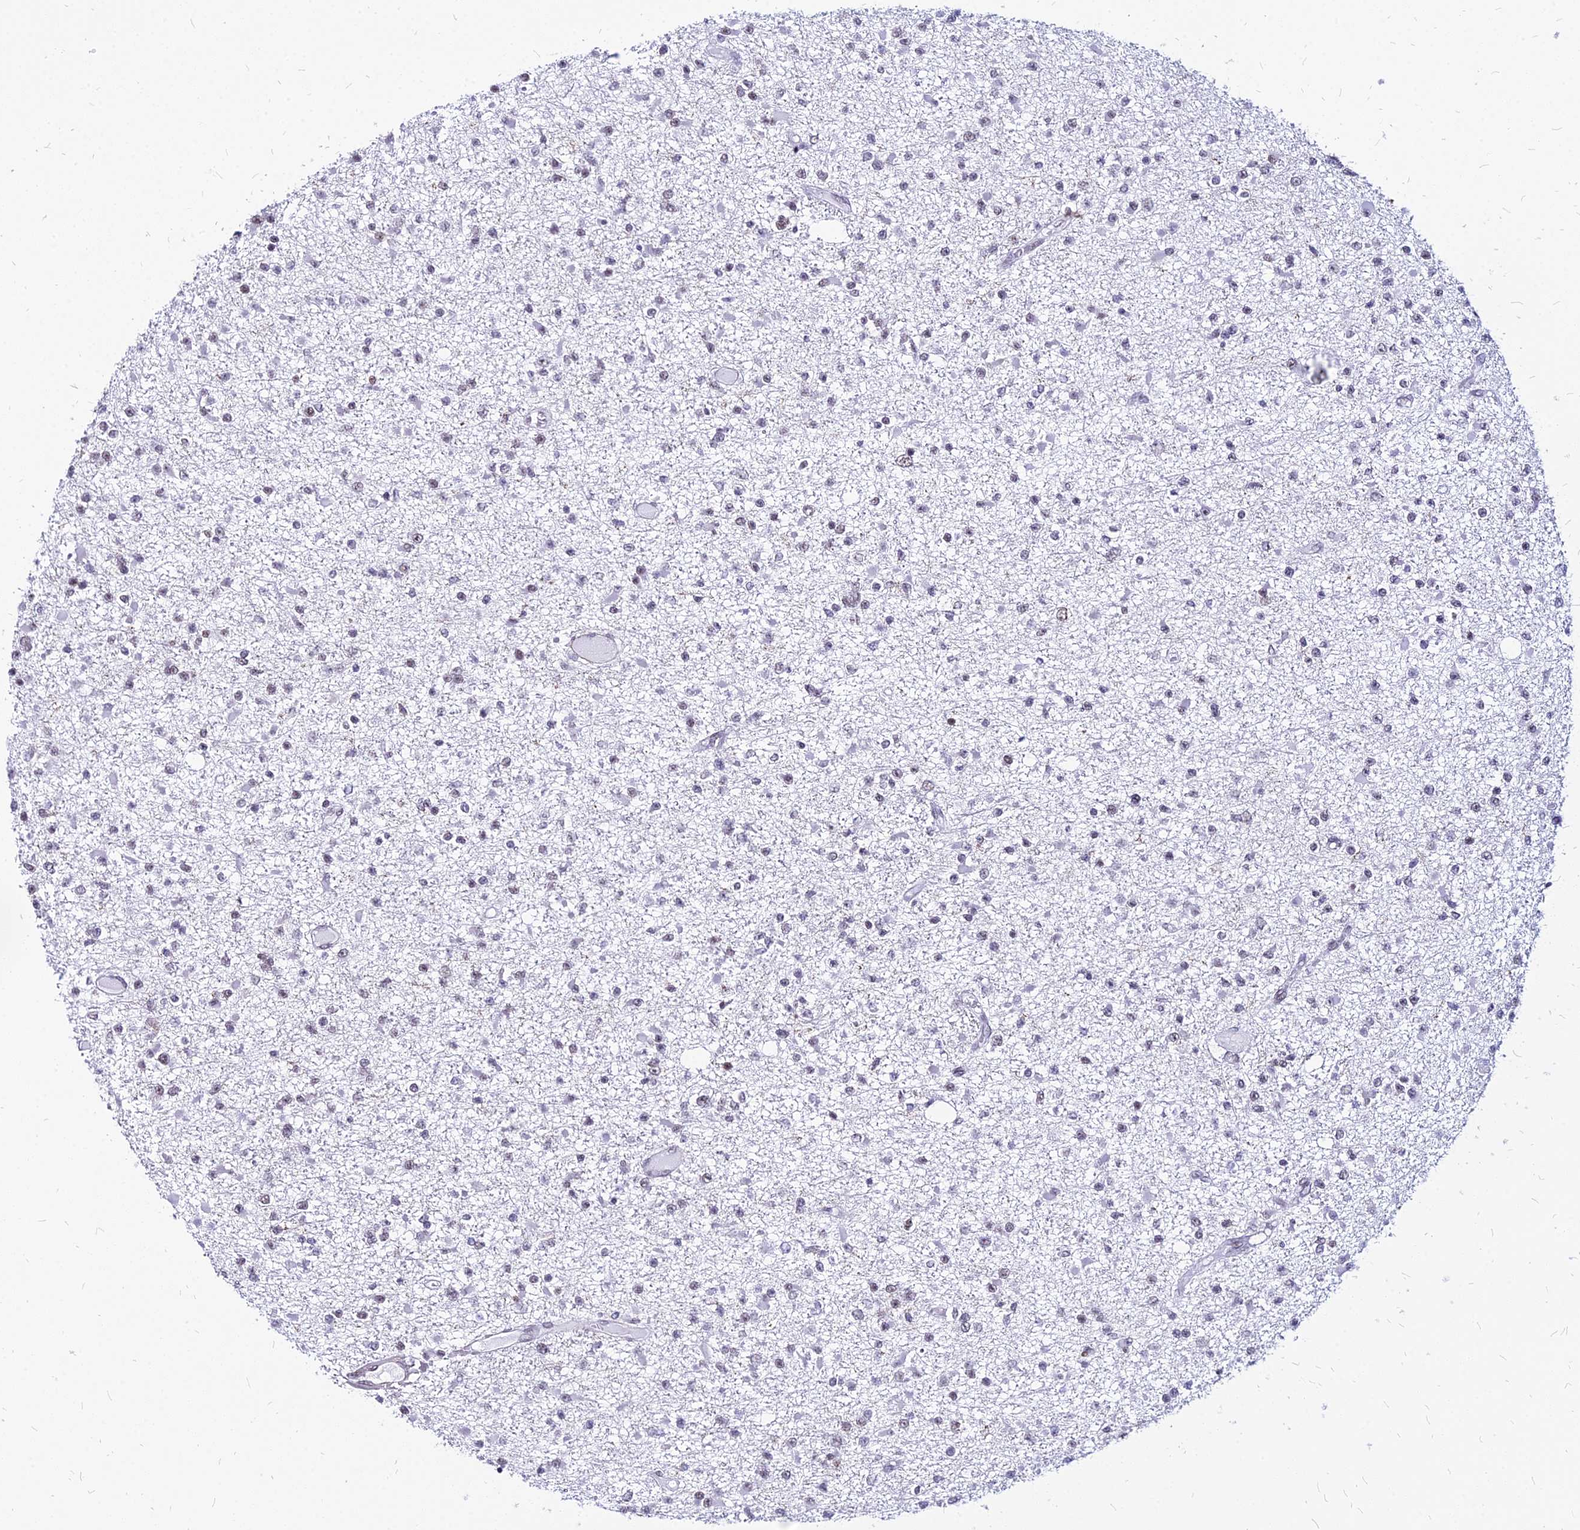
{"staining": {"intensity": "weak", "quantity": "<25%", "location": "nuclear"}, "tissue": "glioma", "cell_type": "Tumor cells", "image_type": "cancer", "snomed": [{"axis": "morphology", "description": "Glioma, malignant, Low grade"}, {"axis": "topography", "description": "Brain"}], "caption": "High power microscopy photomicrograph of an immunohistochemistry micrograph of glioma, revealing no significant staining in tumor cells. The staining was performed using DAB to visualize the protein expression in brown, while the nuclei were stained in blue with hematoxylin (Magnification: 20x).", "gene": "FDX2", "patient": {"sex": "female", "age": 22}}